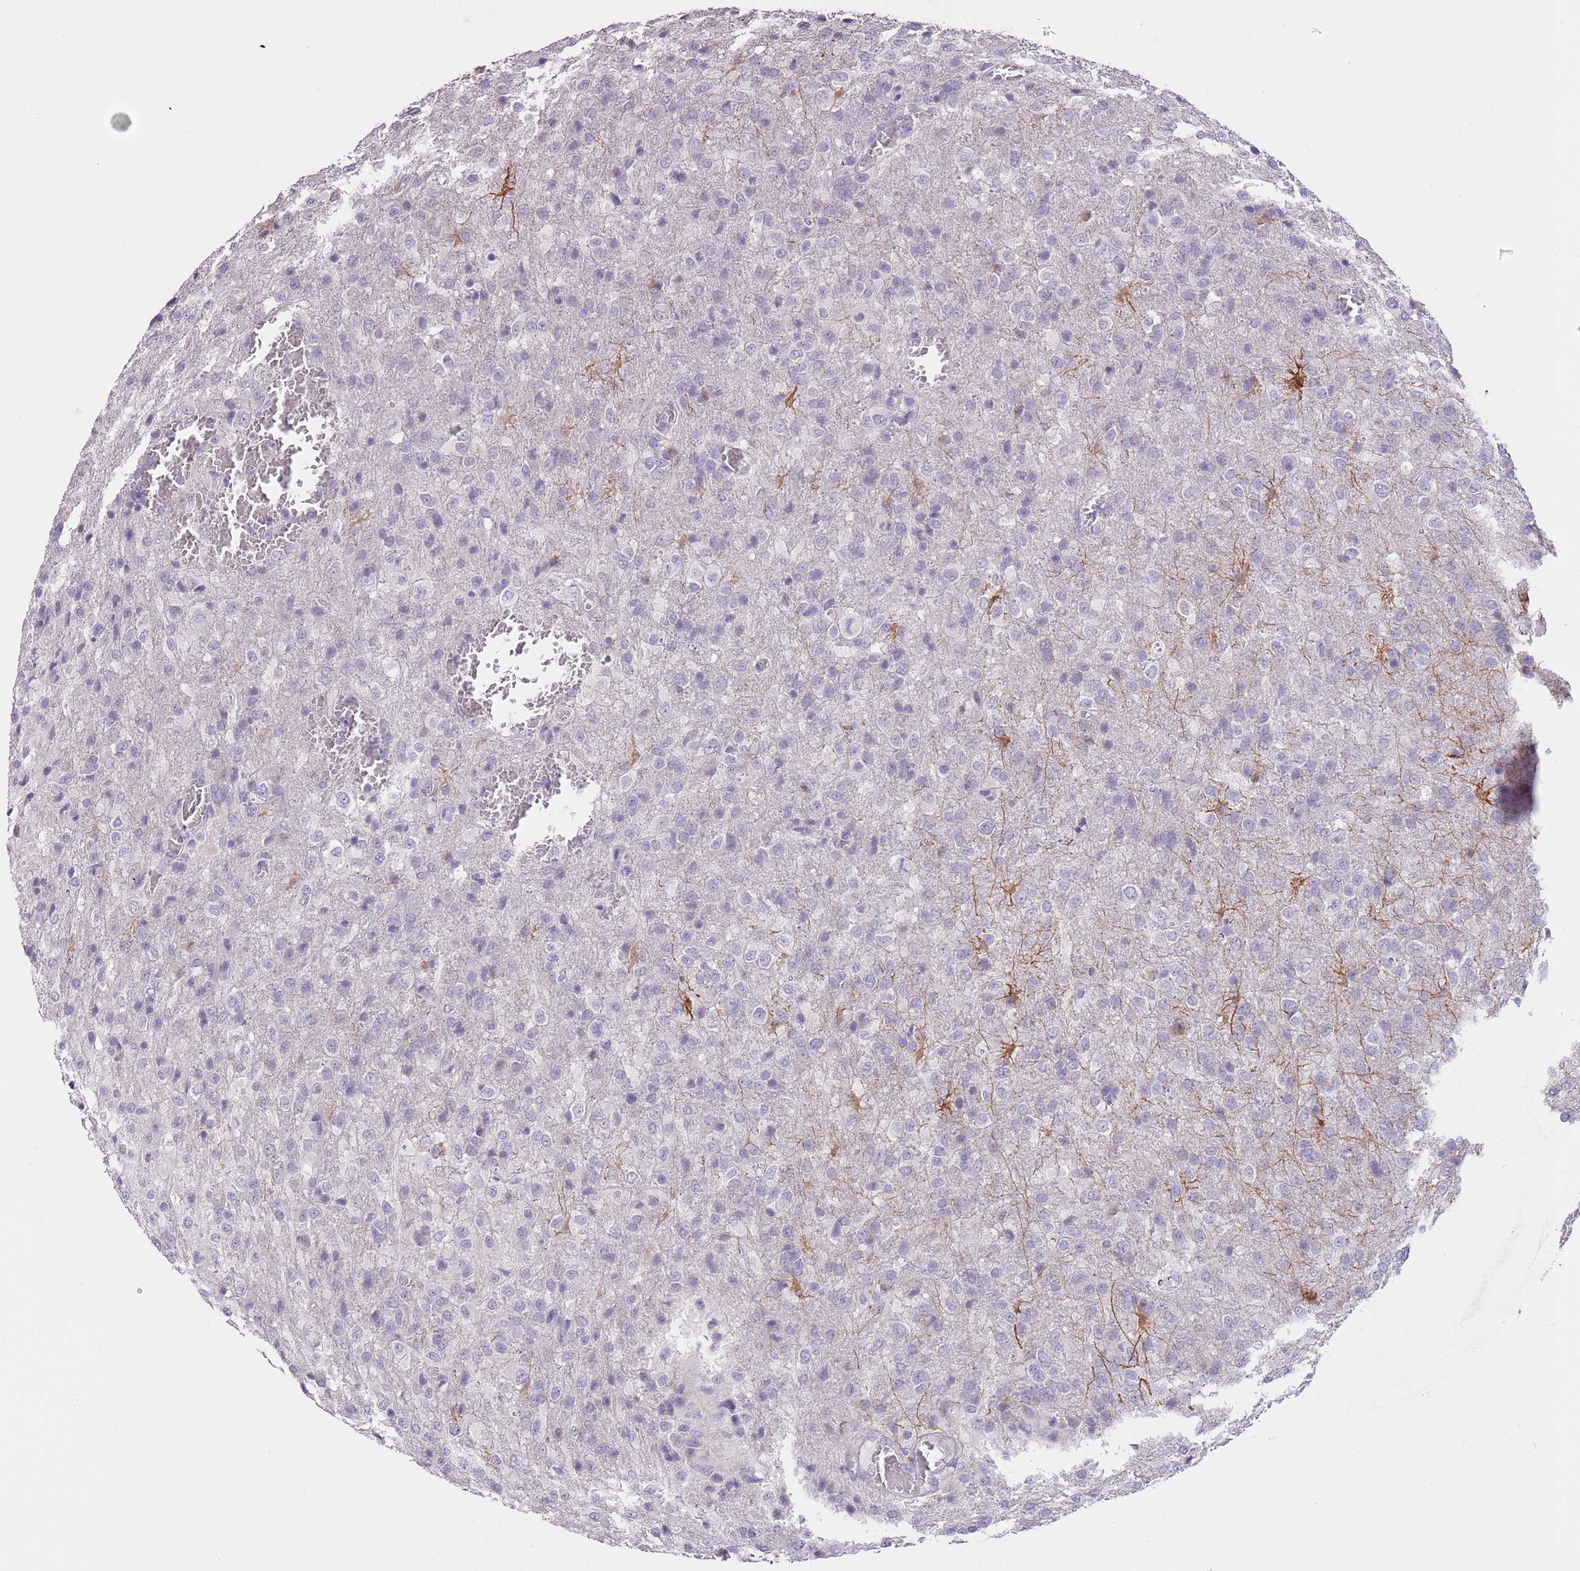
{"staining": {"intensity": "negative", "quantity": "none", "location": "none"}, "tissue": "glioma", "cell_type": "Tumor cells", "image_type": "cancer", "snomed": [{"axis": "morphology", "description": "Glioma, malignant, High grade"}, {"axis": "topography", "description": "Brain"}], "caption": "This is a histopathology image of immunohistochemistry staining of glioma, which shows no staining in tumor cells. (DAB immunohistochemistry (IHC) visualized using brightfield microscopy, high magnification).", "gene": "SLC35E3", "patient": {"sex": "female", "age": 74}}